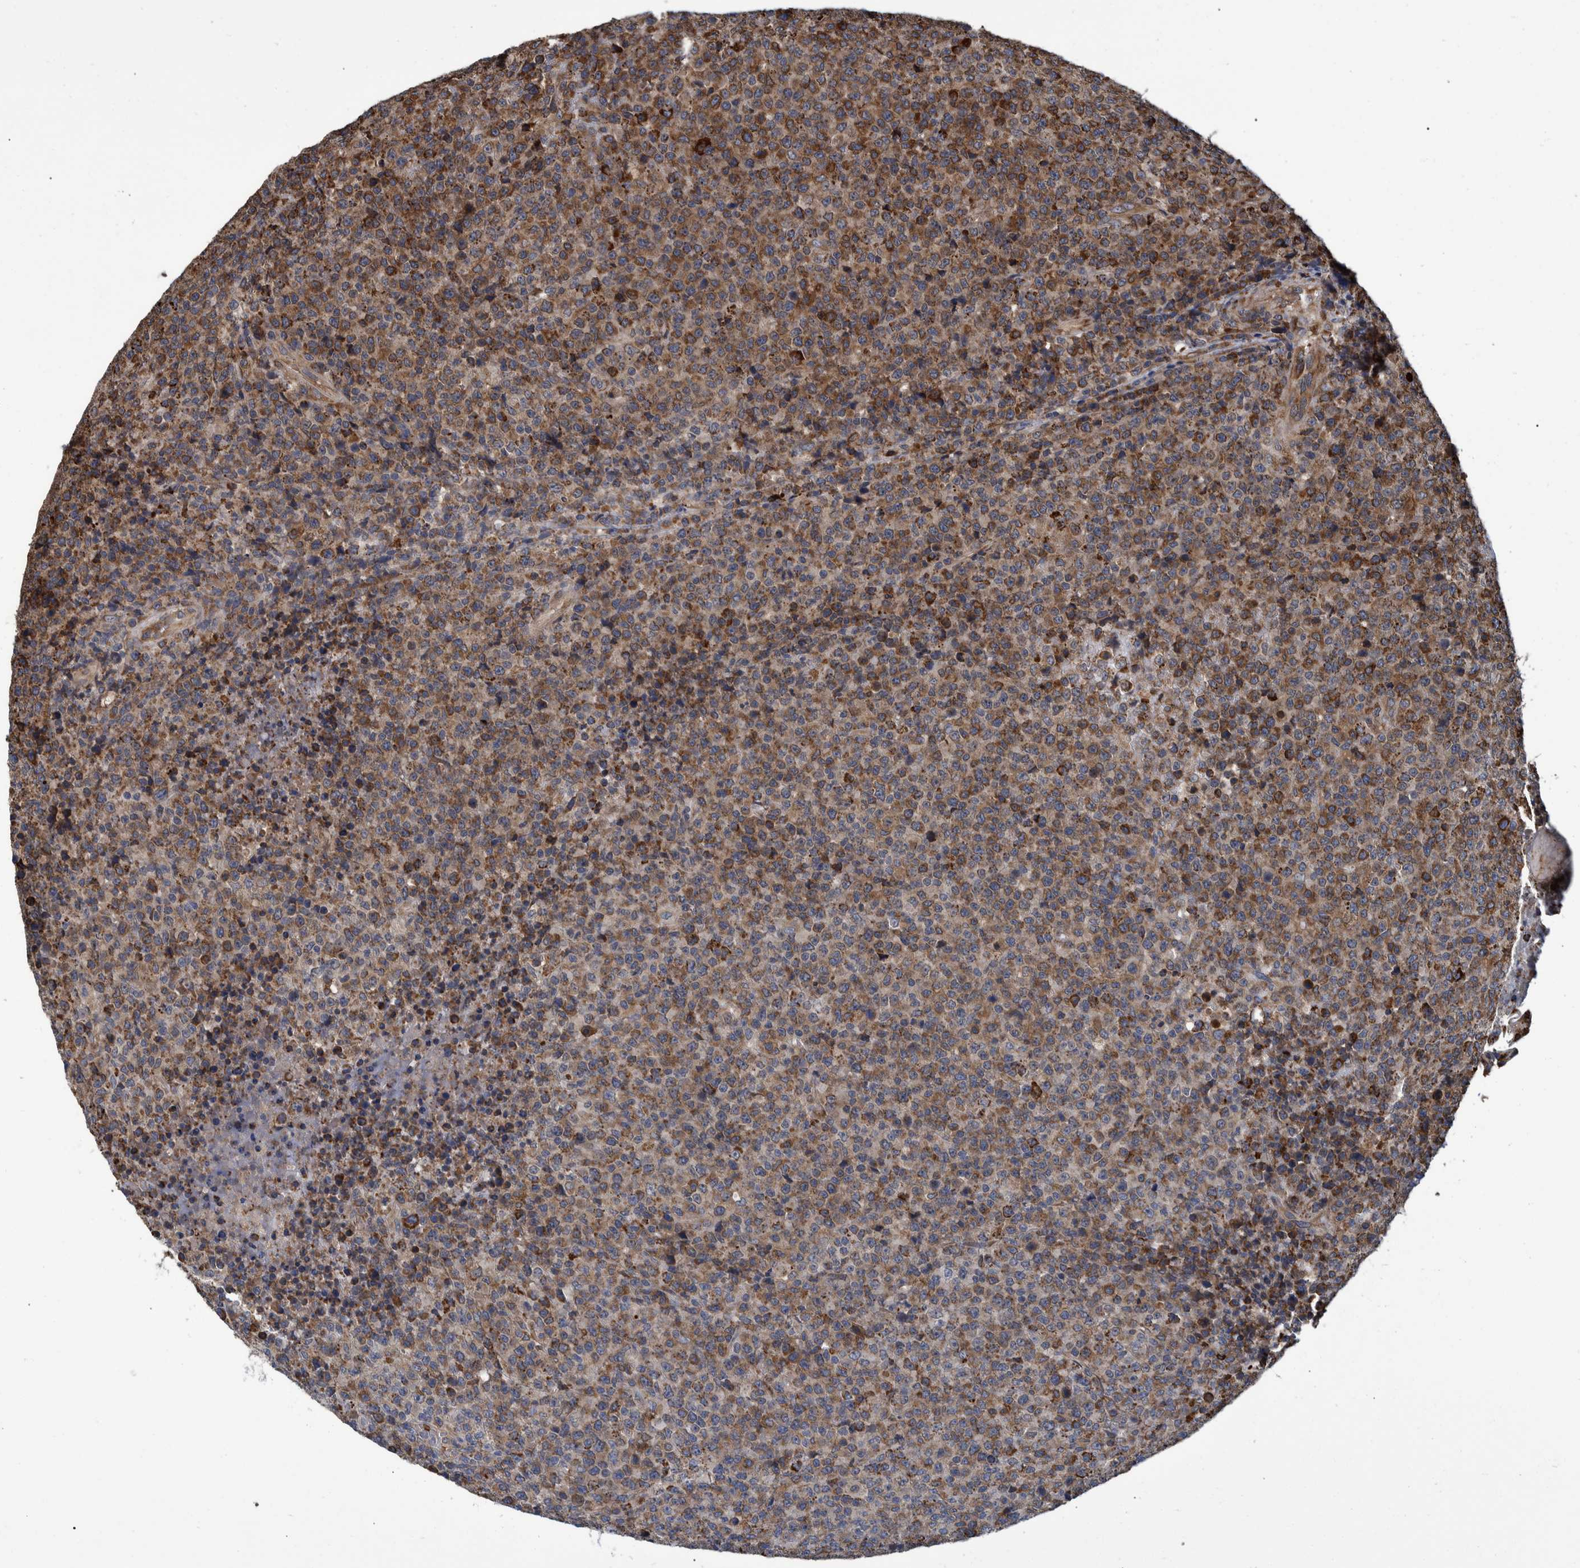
{"staining": {"intensity": "weak", "quantity": ">75%", "location": "cytoplasmic/membranous"}, "tissue": "lymphoma", "cell_type": "Tumor cells", "image_type": "cancer", "snomed": [{"axis": "morphology", "description": "Malignant lymphoma, non-Hodgkin's type, High grade"}, {"axis": "topography", "description": "Lymph node"}], "caption": "Protein staining by IHC exhibits weak cytoplasmic/membranous expression in about >75% of tumor cells in high-grade malignant lymphoma, non-Hodgkin's type.", "gene": "SPAG5", "patient": {"sex": "male", "age": 13}}